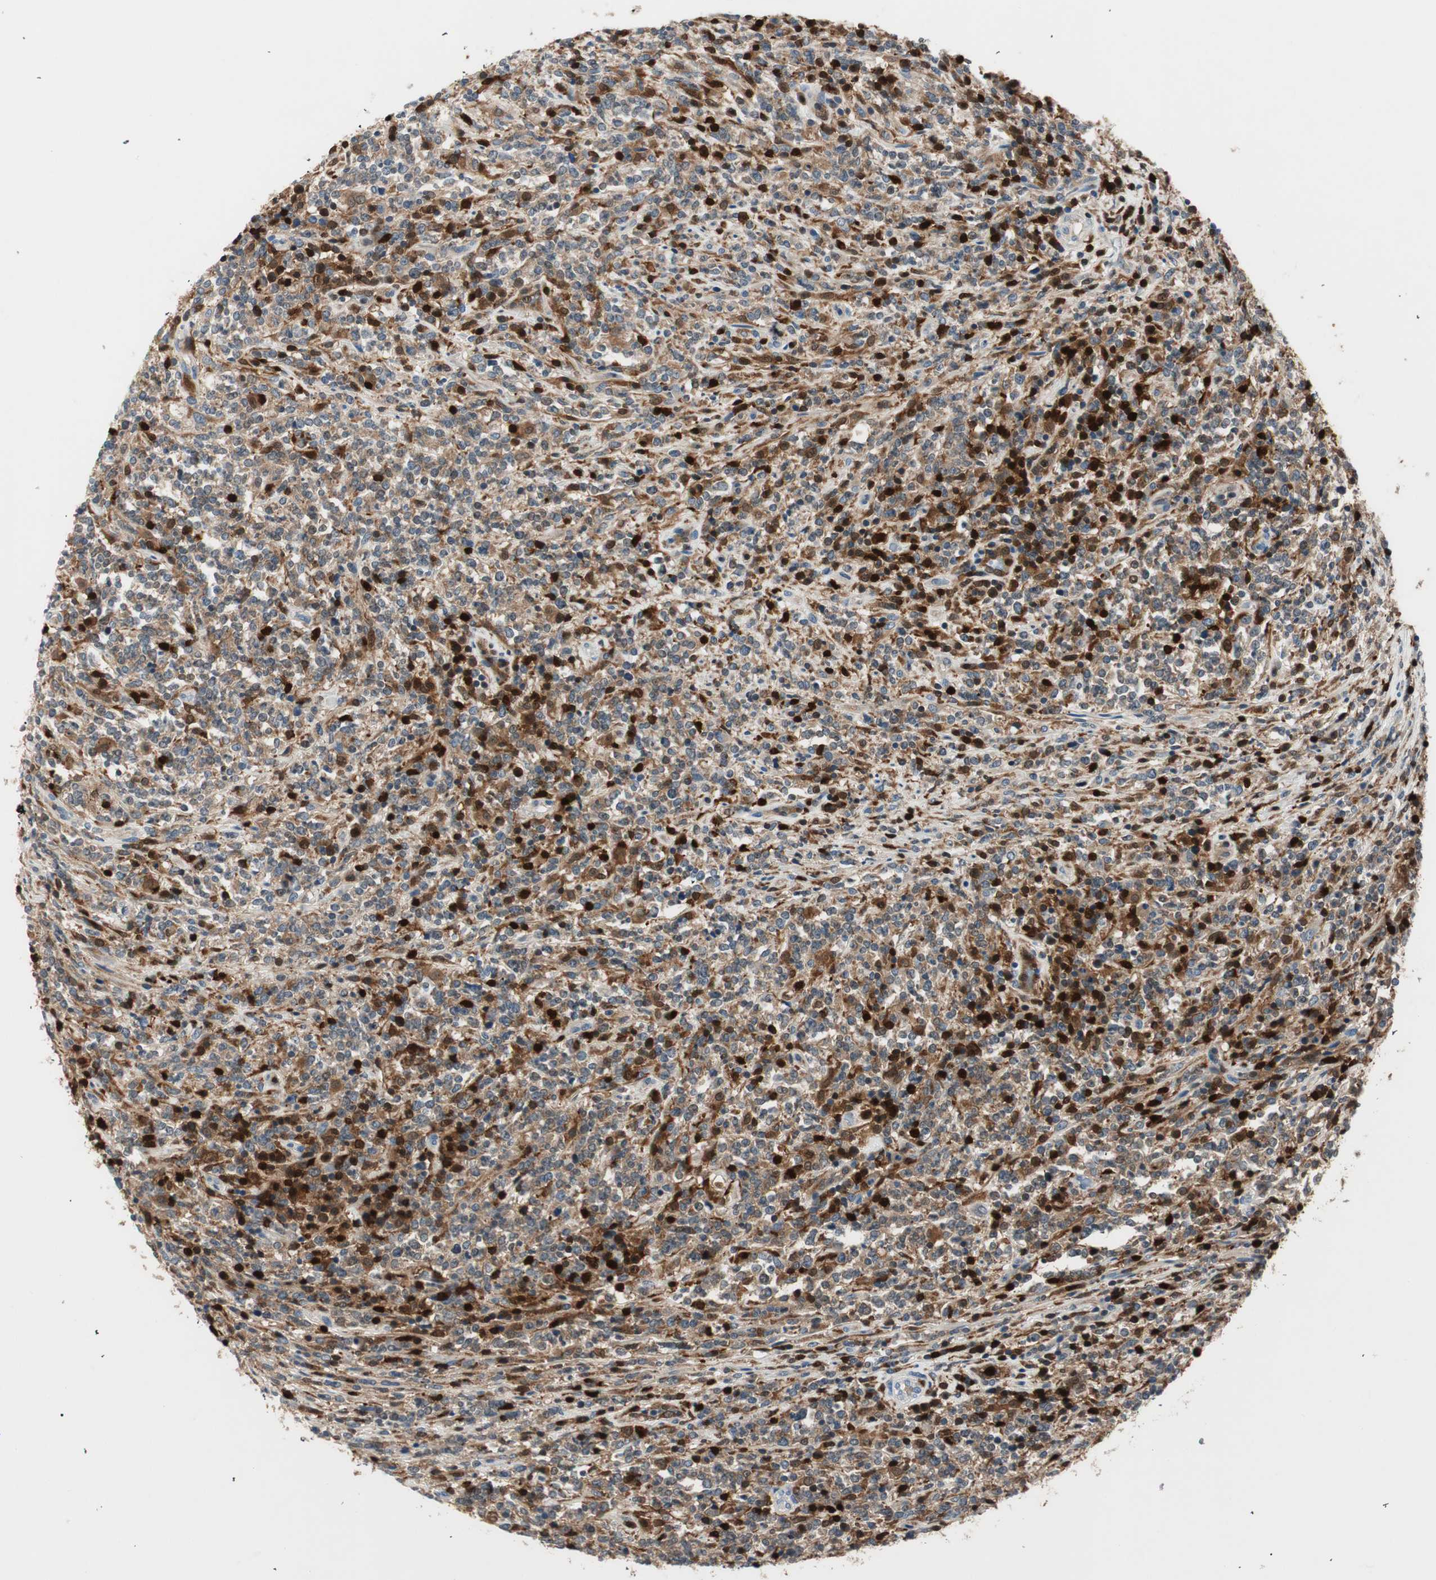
{"staining": {"intensity": "moderate", "quantity": "<25%", "location": "cytoplasmic/membranous"}, "tissue": "lymphoma", "cell_type": "Tumor cells", "image_type": "cancer", "snomed": [{"axis": "morphology", "description": "Malignant lymphoma, non-Hodgkin's type, High grade"}, {"axis": "topography", "description": "Soft tissue"}], "caption": "Lymphoma stained with immunohistochemistry (IHC) shows moderate cytoplasmic/membranous positivity in approximately <25% of tumor cells.", "gene": "COTL1", "patient": {"sex": "male", "age": 18}}